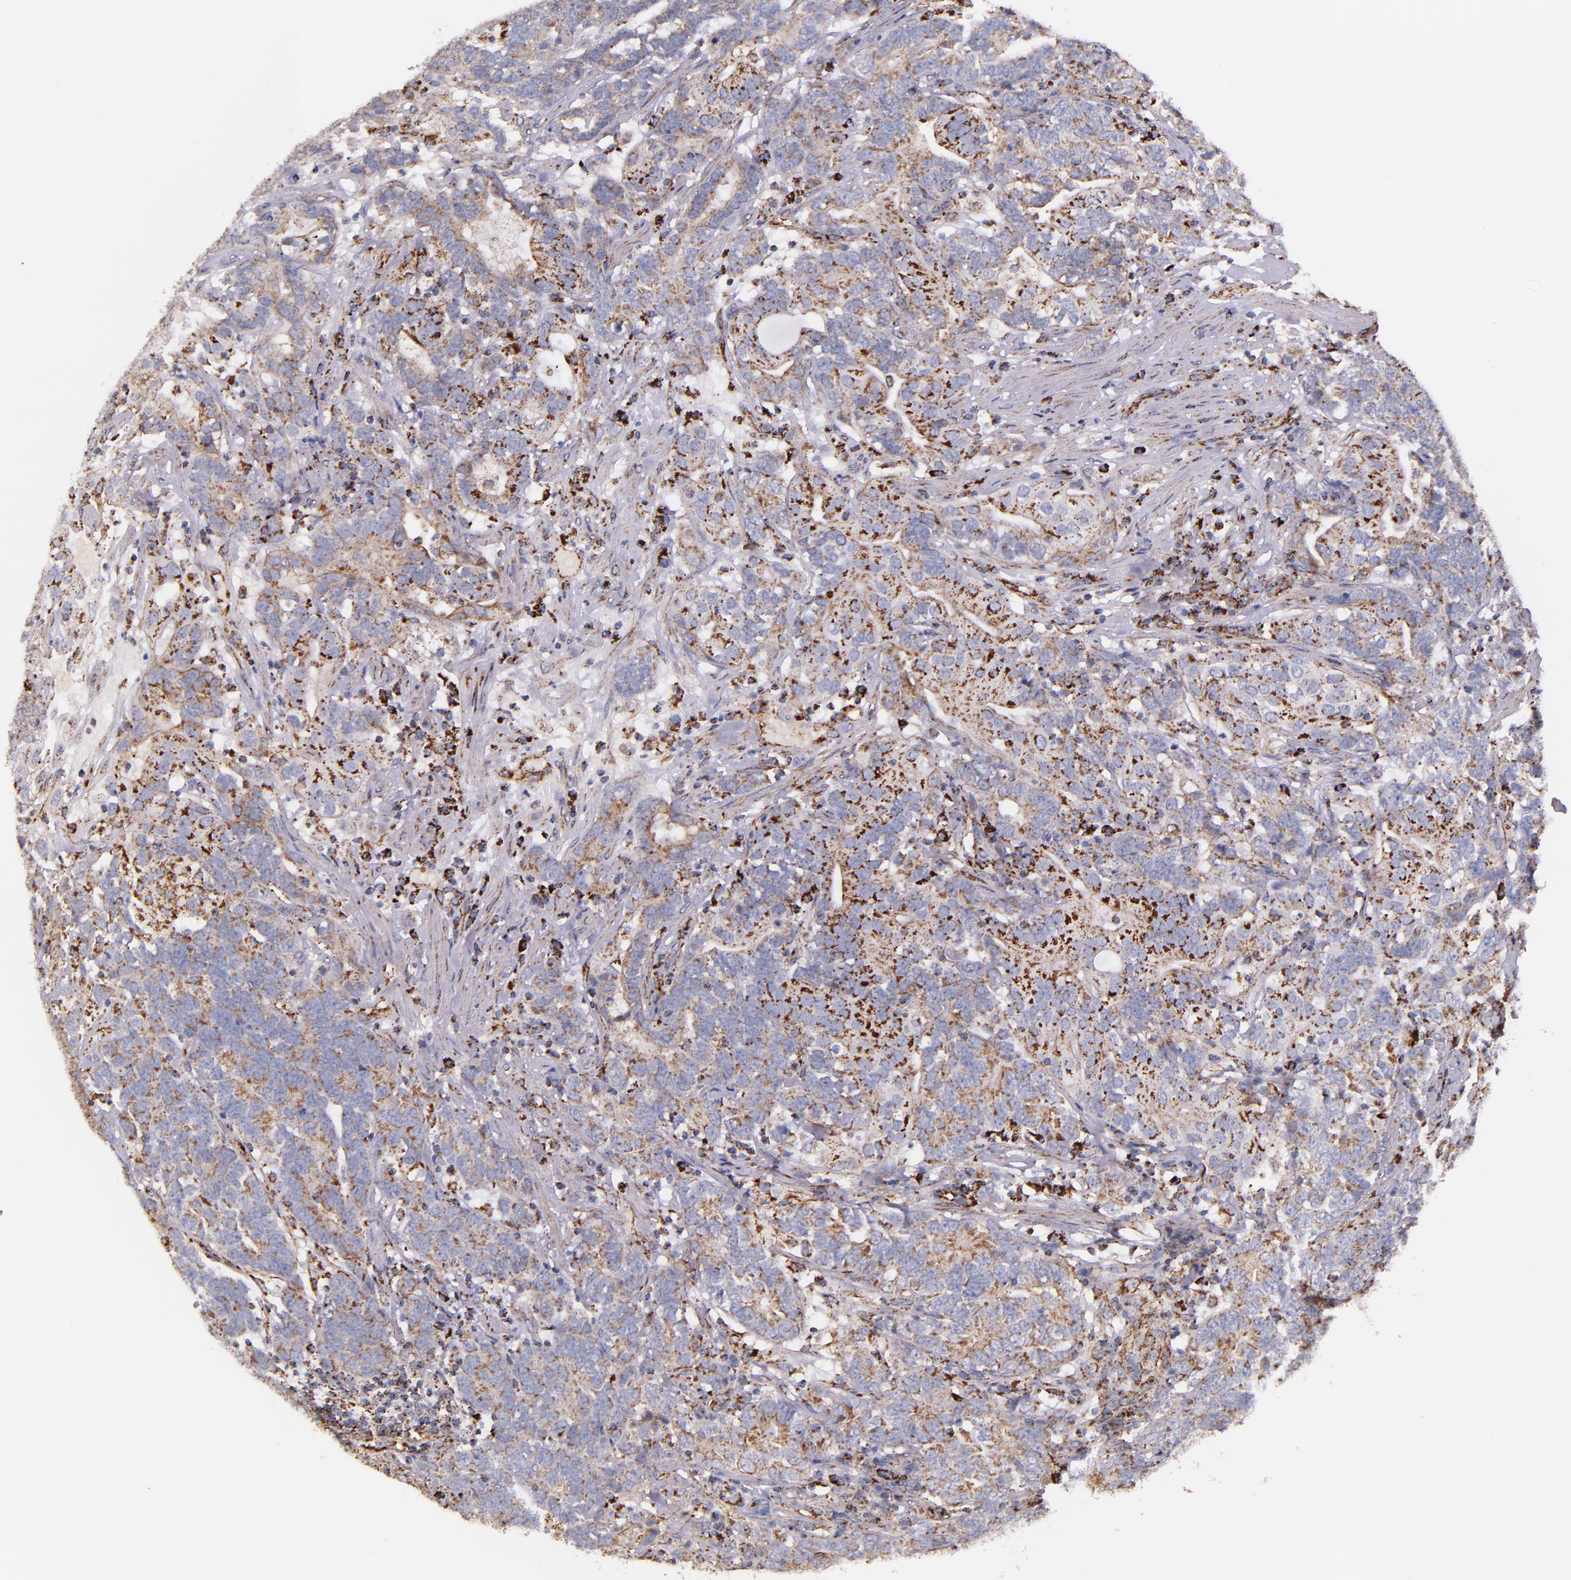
{"staining": {"intensity": "moderate", "quantity": "<25%", "location": "cytoplasmic/membranous"}, "tissue": "testis cancer", "cell_type": "Tumor cells", "image_type": "cancer", "snomed": [{"axis": "morphology", "description": "Carcinoma, Embryonal, NOS"}, {"axis": "topography", "description": "Testis"}], "caption": "The photomicrograph demonstrates a brown stain indicating the presence of a protein in the cytoplasmic/membranous of tumor cells in testis cancer. The staining was performed using DAB (3,3'-diaminobenzidine), with brown indicating positive protein expression. Nuclei are stained blue with hematoxylin.", "gene": "IDH3G", "patient": {"sex": "male", "age": 26}}